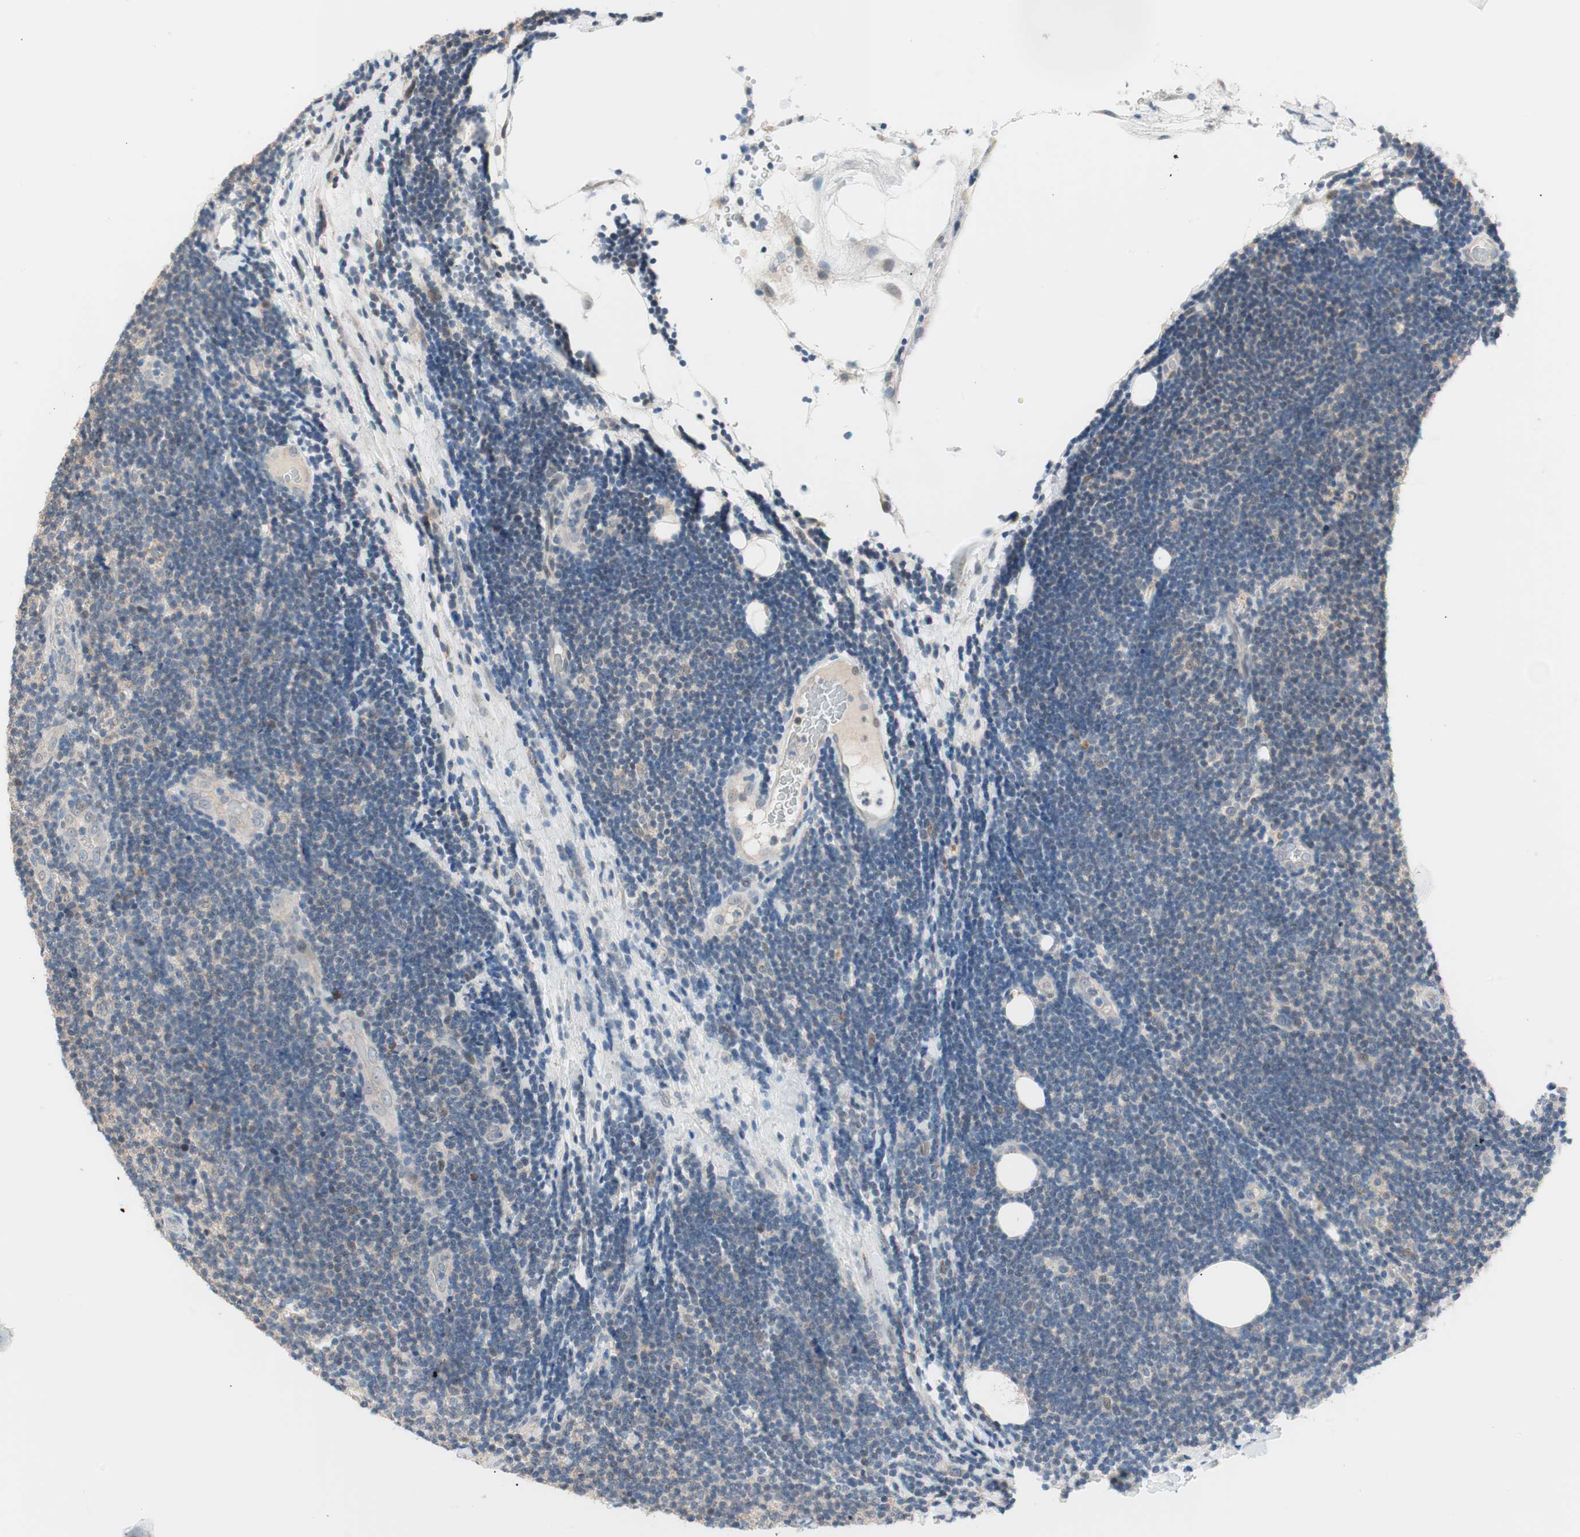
{"staining": {"intensity": "negative", "quantity": "none", "location": "none"}, "tissue": "lymphoma", "cell_type": "Tumor cells", "image_type": "cancer", "snomed": [{"axis": "morphology", "description": "Malignant lymphoma, non-Hodgkin's type, Low grade"}, {"axis": "topography", "description": "Lymph node"}], "caption": "Tumor cells are negative for protein expression in human lymphoma. (DAB (3,3'-diaminobenzidine) immunohistochemistry, high magnification).", "gene": "POLH", "patient": {"sex": "male", "age": 83}}